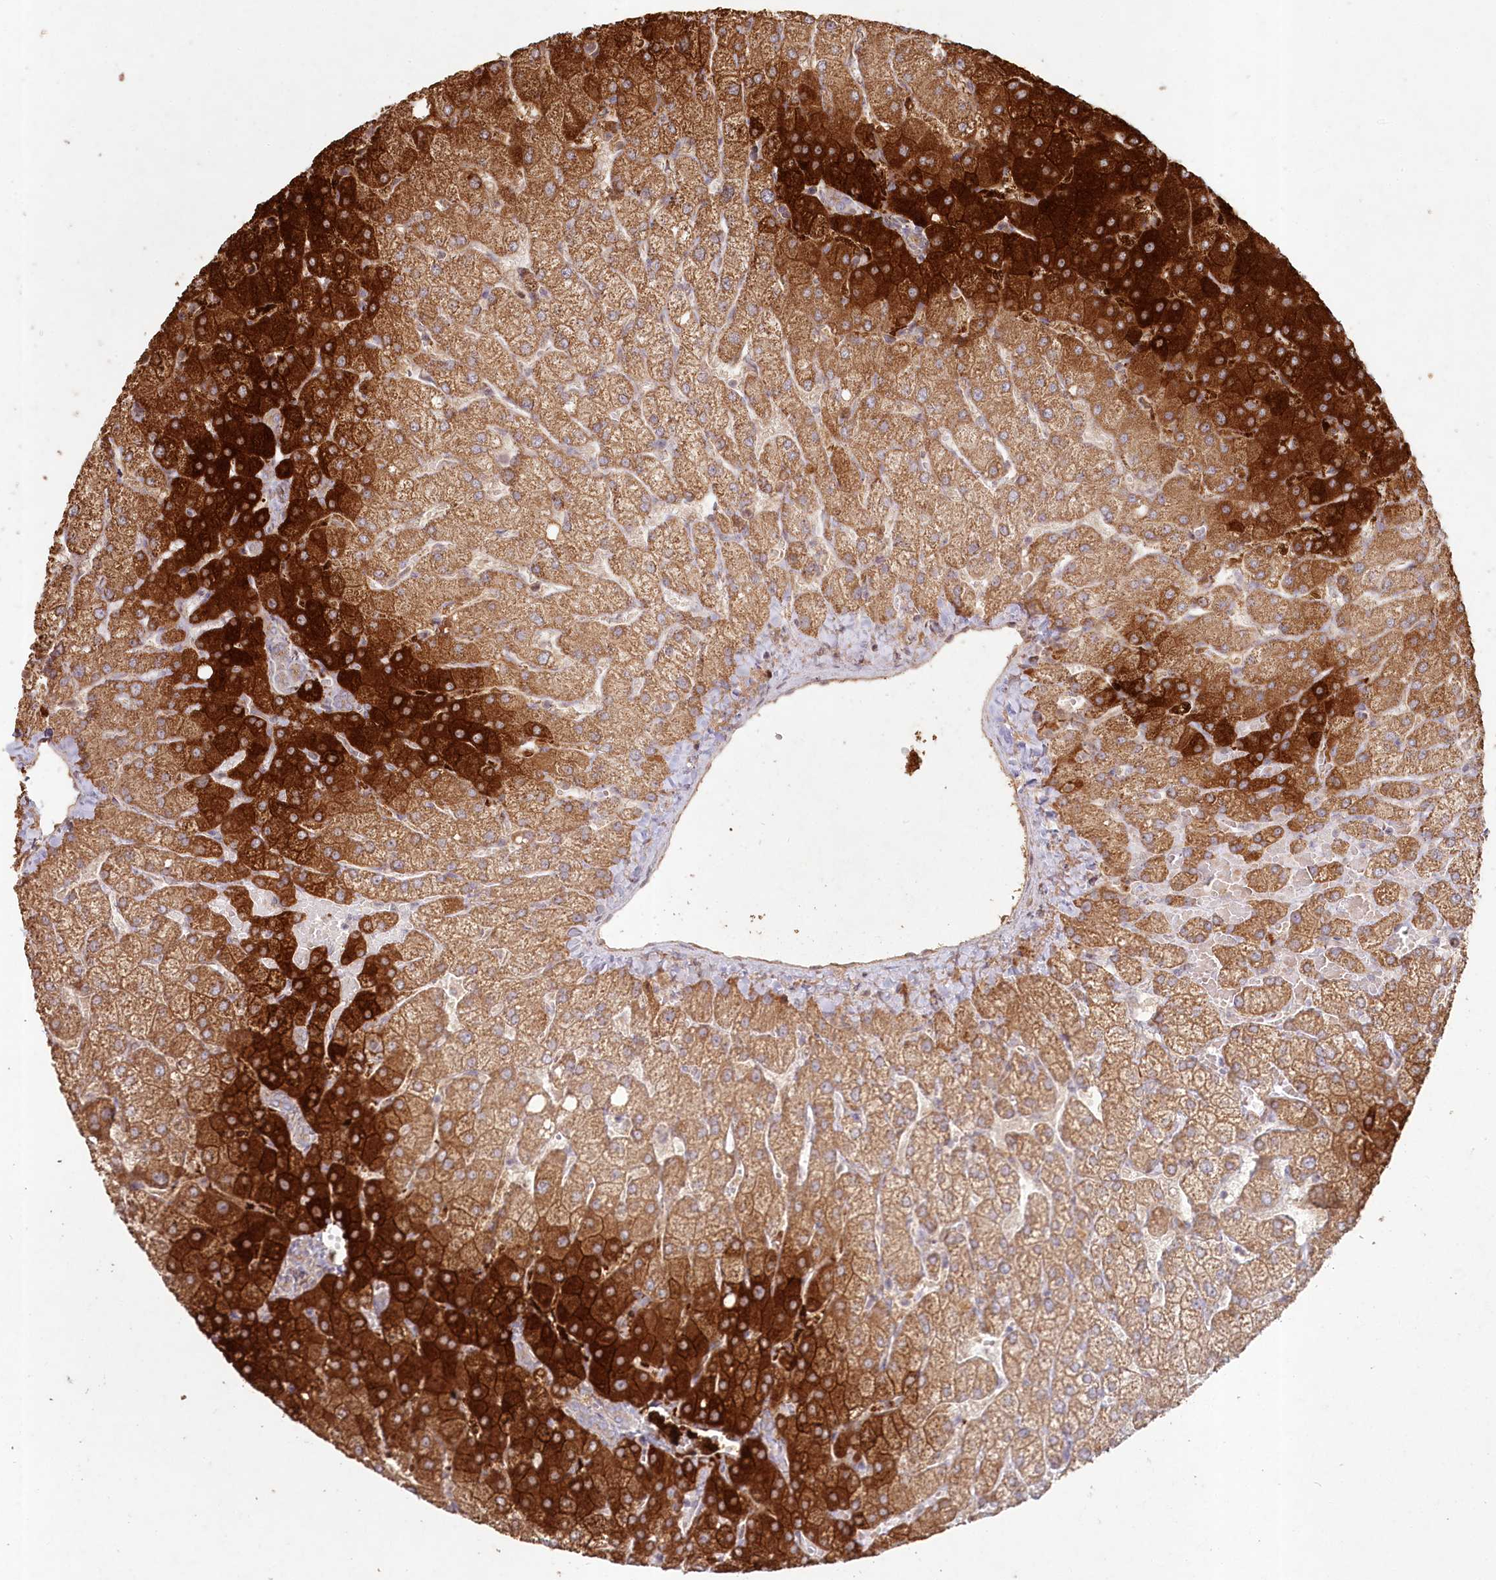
{"staining": {"intensity": "weak", "quantity": "<25%", "location": "cytoplasmic/membranous"}, "tissue": "liver", "cell_type": "Cholangiocytes", "image_type": "normal", "snomed": [{"axis": "morphology", "description": "Normal tissue, NOS"}, {"axis": "topography", "description": "Liver"}], "caption": "IHC micrograph of unremarkable liver stained for a protein (brown), which shows no staining in cholangiocytes. The staining was performed using DAB to visualize the protein expression in brown, while the nuclei were stained in blue with hematoxylin (Magnification: 20x).", "gene": "HAL", "patient": {"sex": "female", "age": 54}}